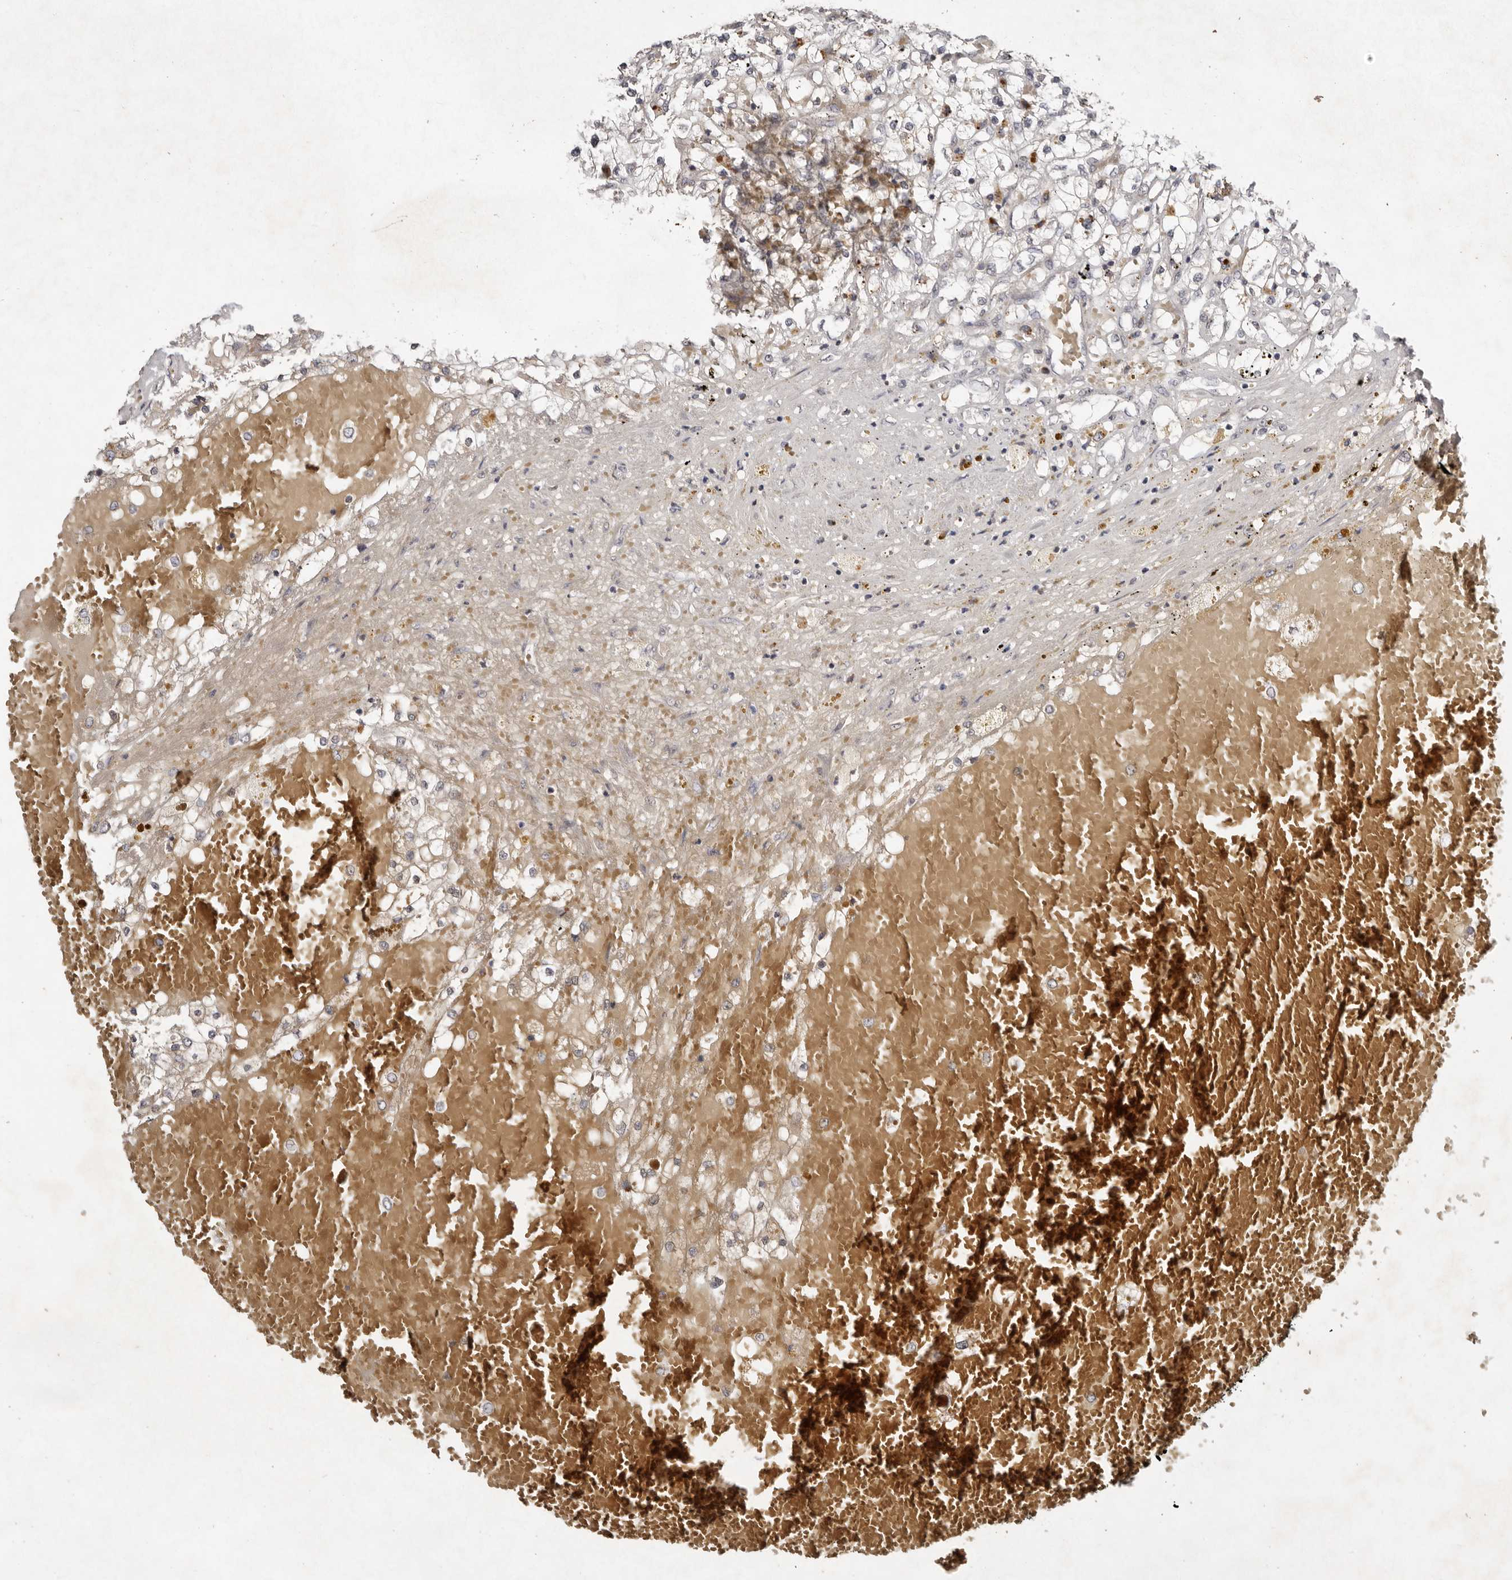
{"staining": {"intensity": "negative", "quantity": "none", "location": "none"}, "tissue": "renal cancer", "cell_type": "Tumor cells", "image_type": "cancer", "snomed": [{"axis": "morphology", "description": "Normal tissue, NOS"}, {"axis": "morphology", "description": "Adenocarcinoma, NOS"}, {"axis": "topography", "description": "Kidney"}], "caption": "This is an IHC histopathology image of human renal cancer (adenocarcinoma). There is no expression in tumor cells.", "gene": "SULT1E1", "patient": {"sex": "male", "age": 68}}